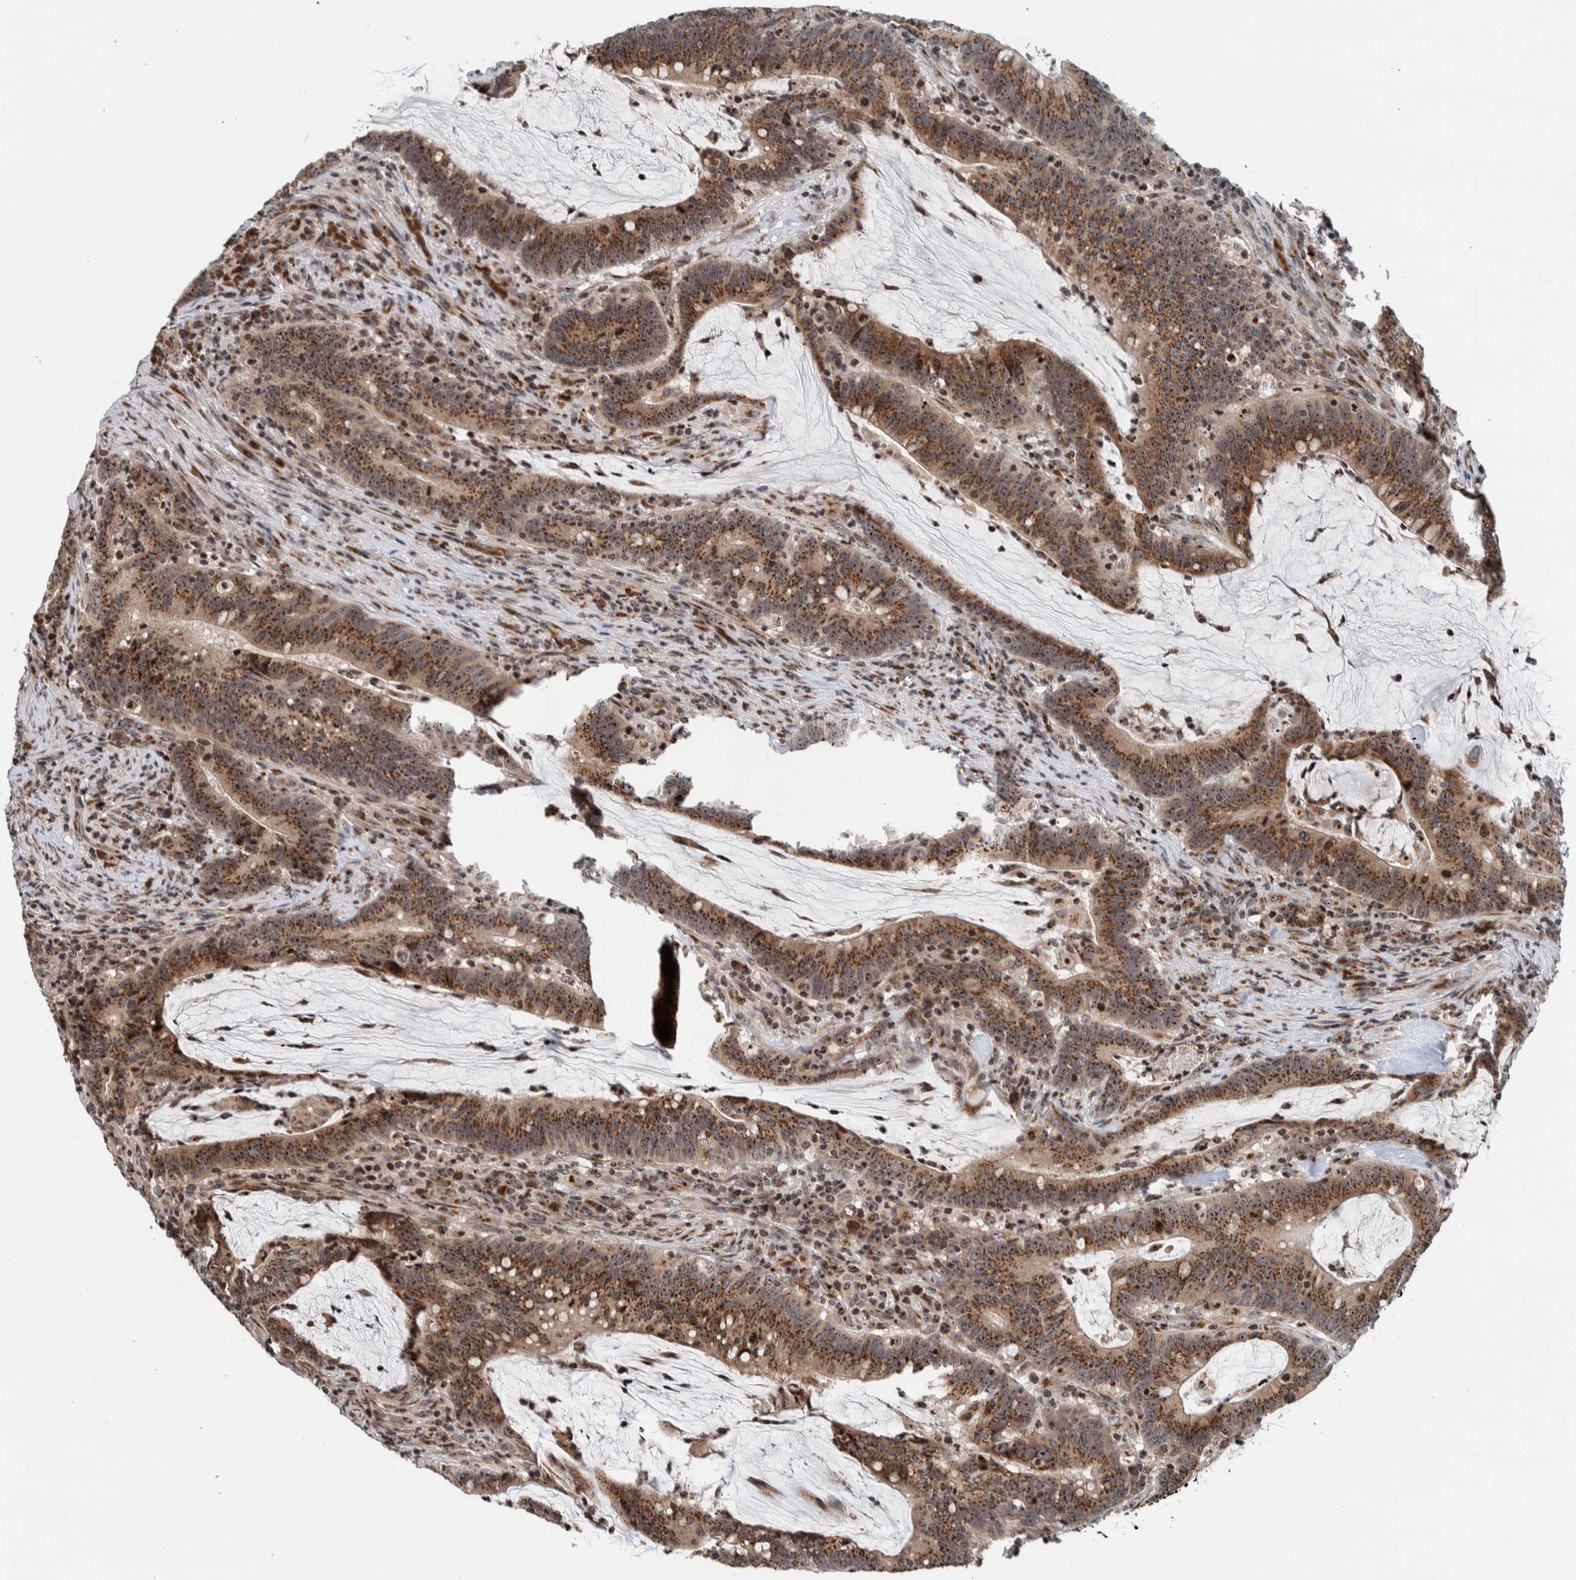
{"staining": {"intensity": "strong", "quantity": ">75%", "location": "cytoplasmic/membranous,nuclear"}, "tissue": "colorectal cancer", "cell_type": "Tumor cells", "image_type": "cancer", "snomed": [{"axis": "morphology", "description": "Adenocarcinoma, NOS"}, {"axis": "topography", "description": "Colon"}], "caption": "Brown immunohistochemical staining in colorectal cancer (adenocarcinoma) displays strong cytoplasmic/membranous and nuclear expression in about >75% of tumor cells. Immunohistochemistry stains the protein in brown and the nuclei are stained blue.", "gene": "CCDC182", "patient": {"sex": "female", "age": 66}}